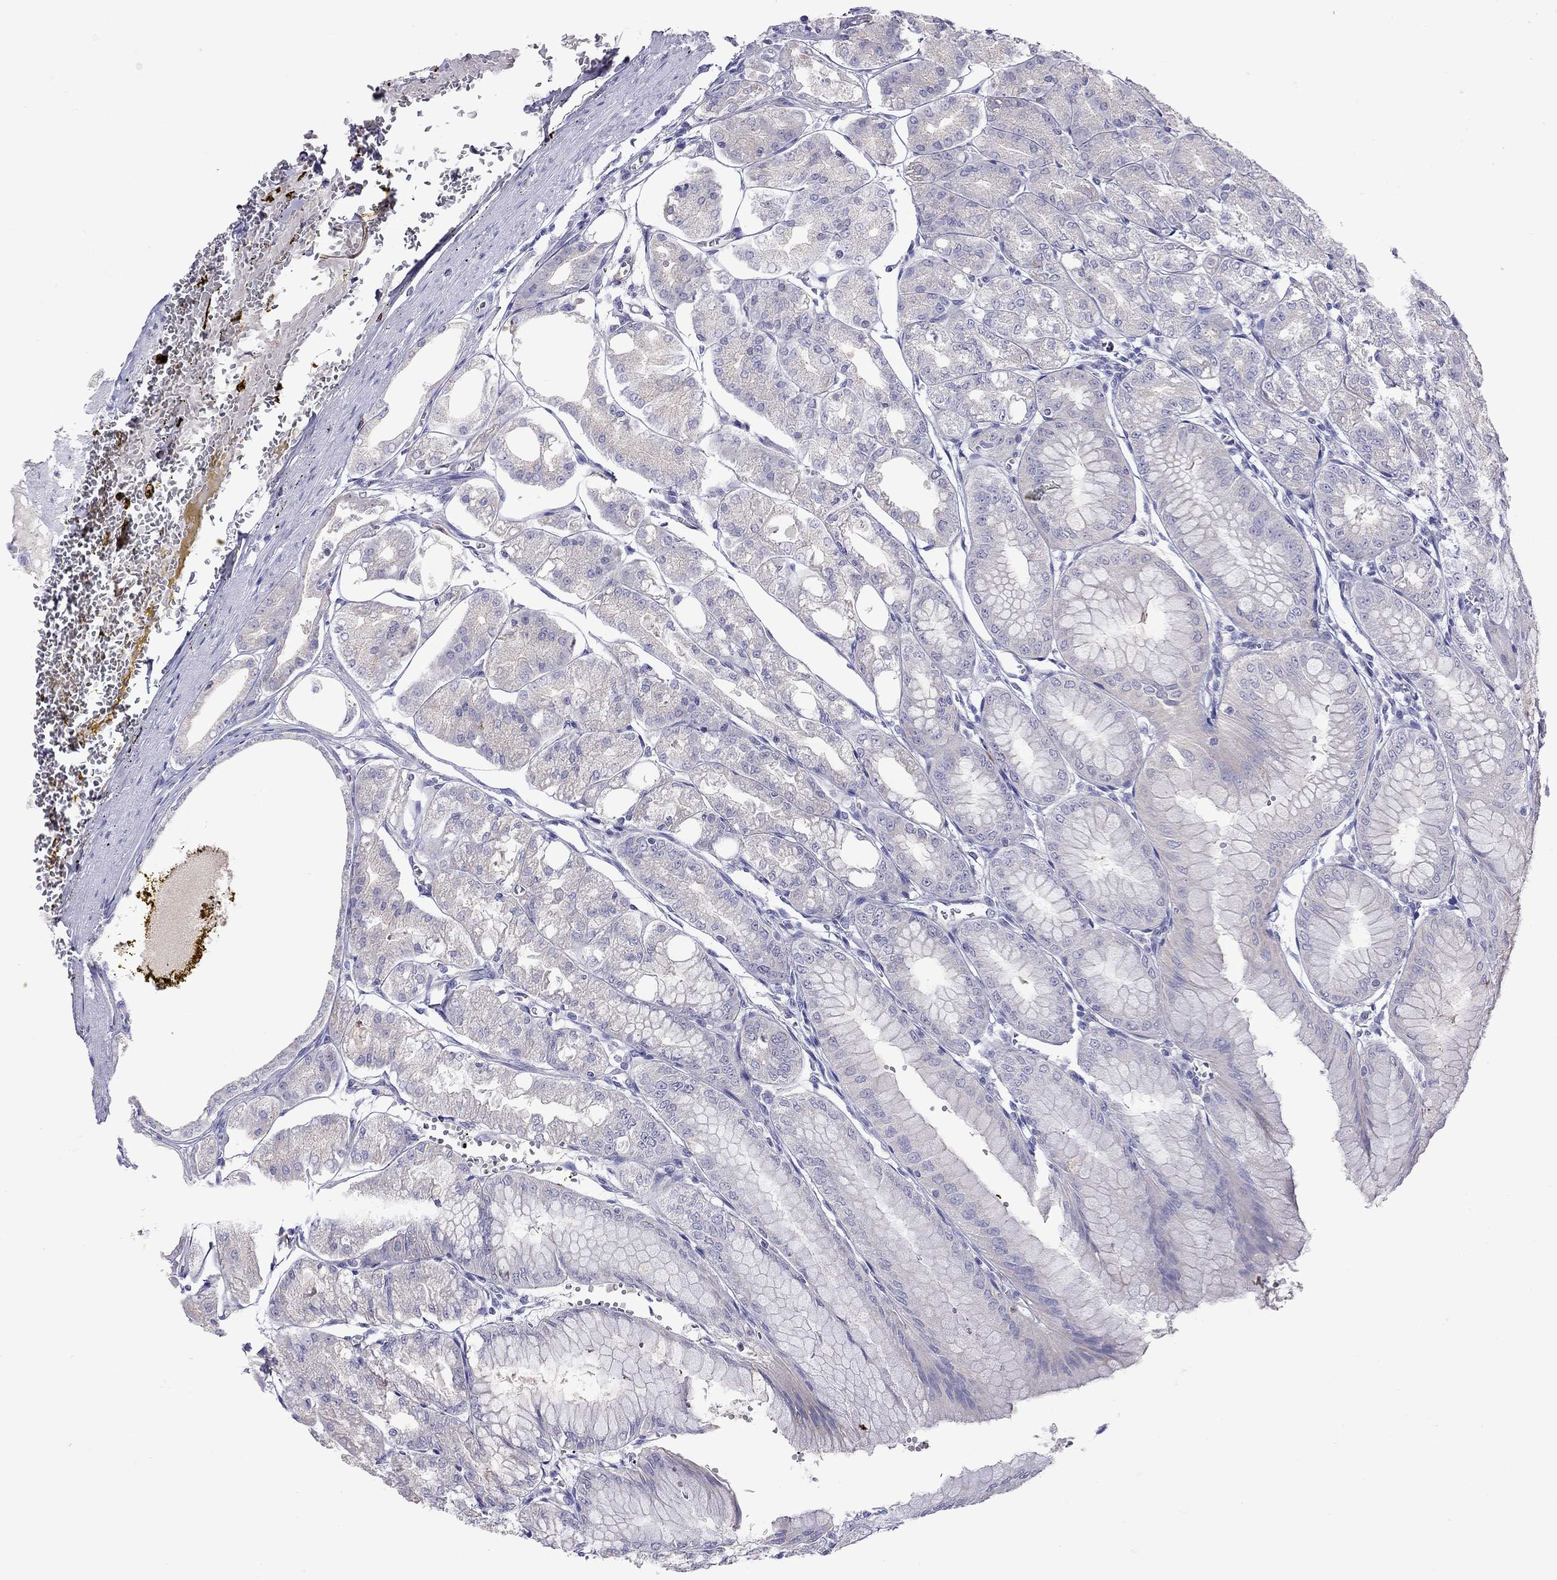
{"staining": {"intensity": "negative", "quantity": "none", "location": "none"}, "tissue": "stomach", "cell_type": "Glandular cells", "image_type": "normal", "snomed": [{"axis": "morphology", "description": "Normal tissue, NOS"}, {"axis": "topography", "description": "Stomach, lower"}], "caption": "Human stomach stained for a protein using immunohistochemistry (IHC) shows no expression in glandular cells.", "gene": "ENSG00000288637", "patient": {"sex": "male", "age": 71}}